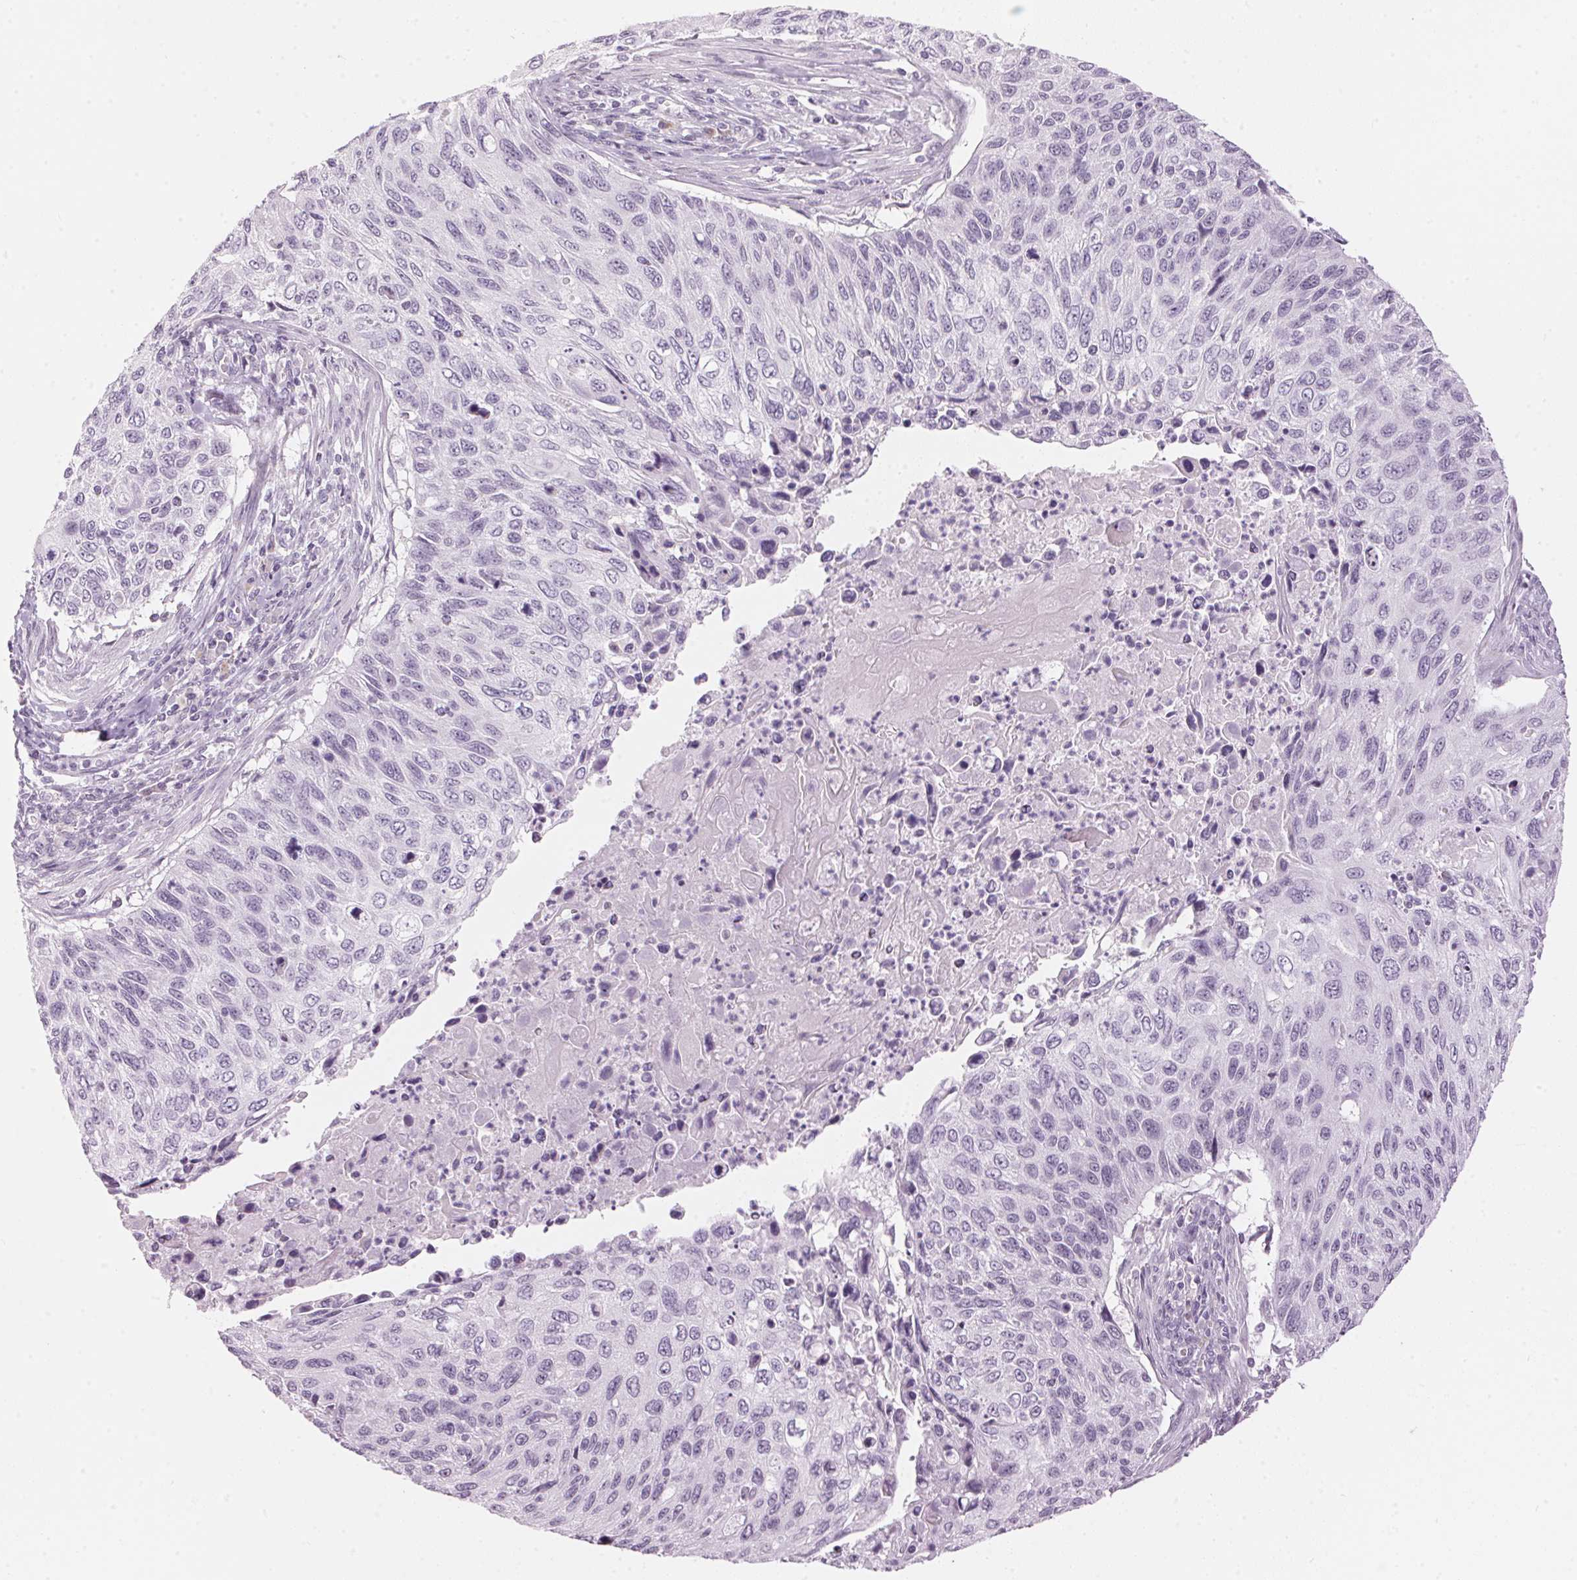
{"staining": {"intensity": "negative", "quantity": "none", "location": "none"}, "tissue": "cervical cancer", "cell_type": "Tumor cells", "image_type": "cancer", "snomed": [{"axis": "morphology", "description": "Squamous cell carcinoma, NOS"}, {"axis": "topography", "description": "Cervix"}], "caption": "This micrograph is of squamous cell carcinoma (cervical) stained with immunohistochemistry (IHC) to label a protein in brown with the nuclei are counter-stained blue. There is no positivity in tumor cells.", "gene": "CADPS", "patient": {"sex": "female", "age": 70}}